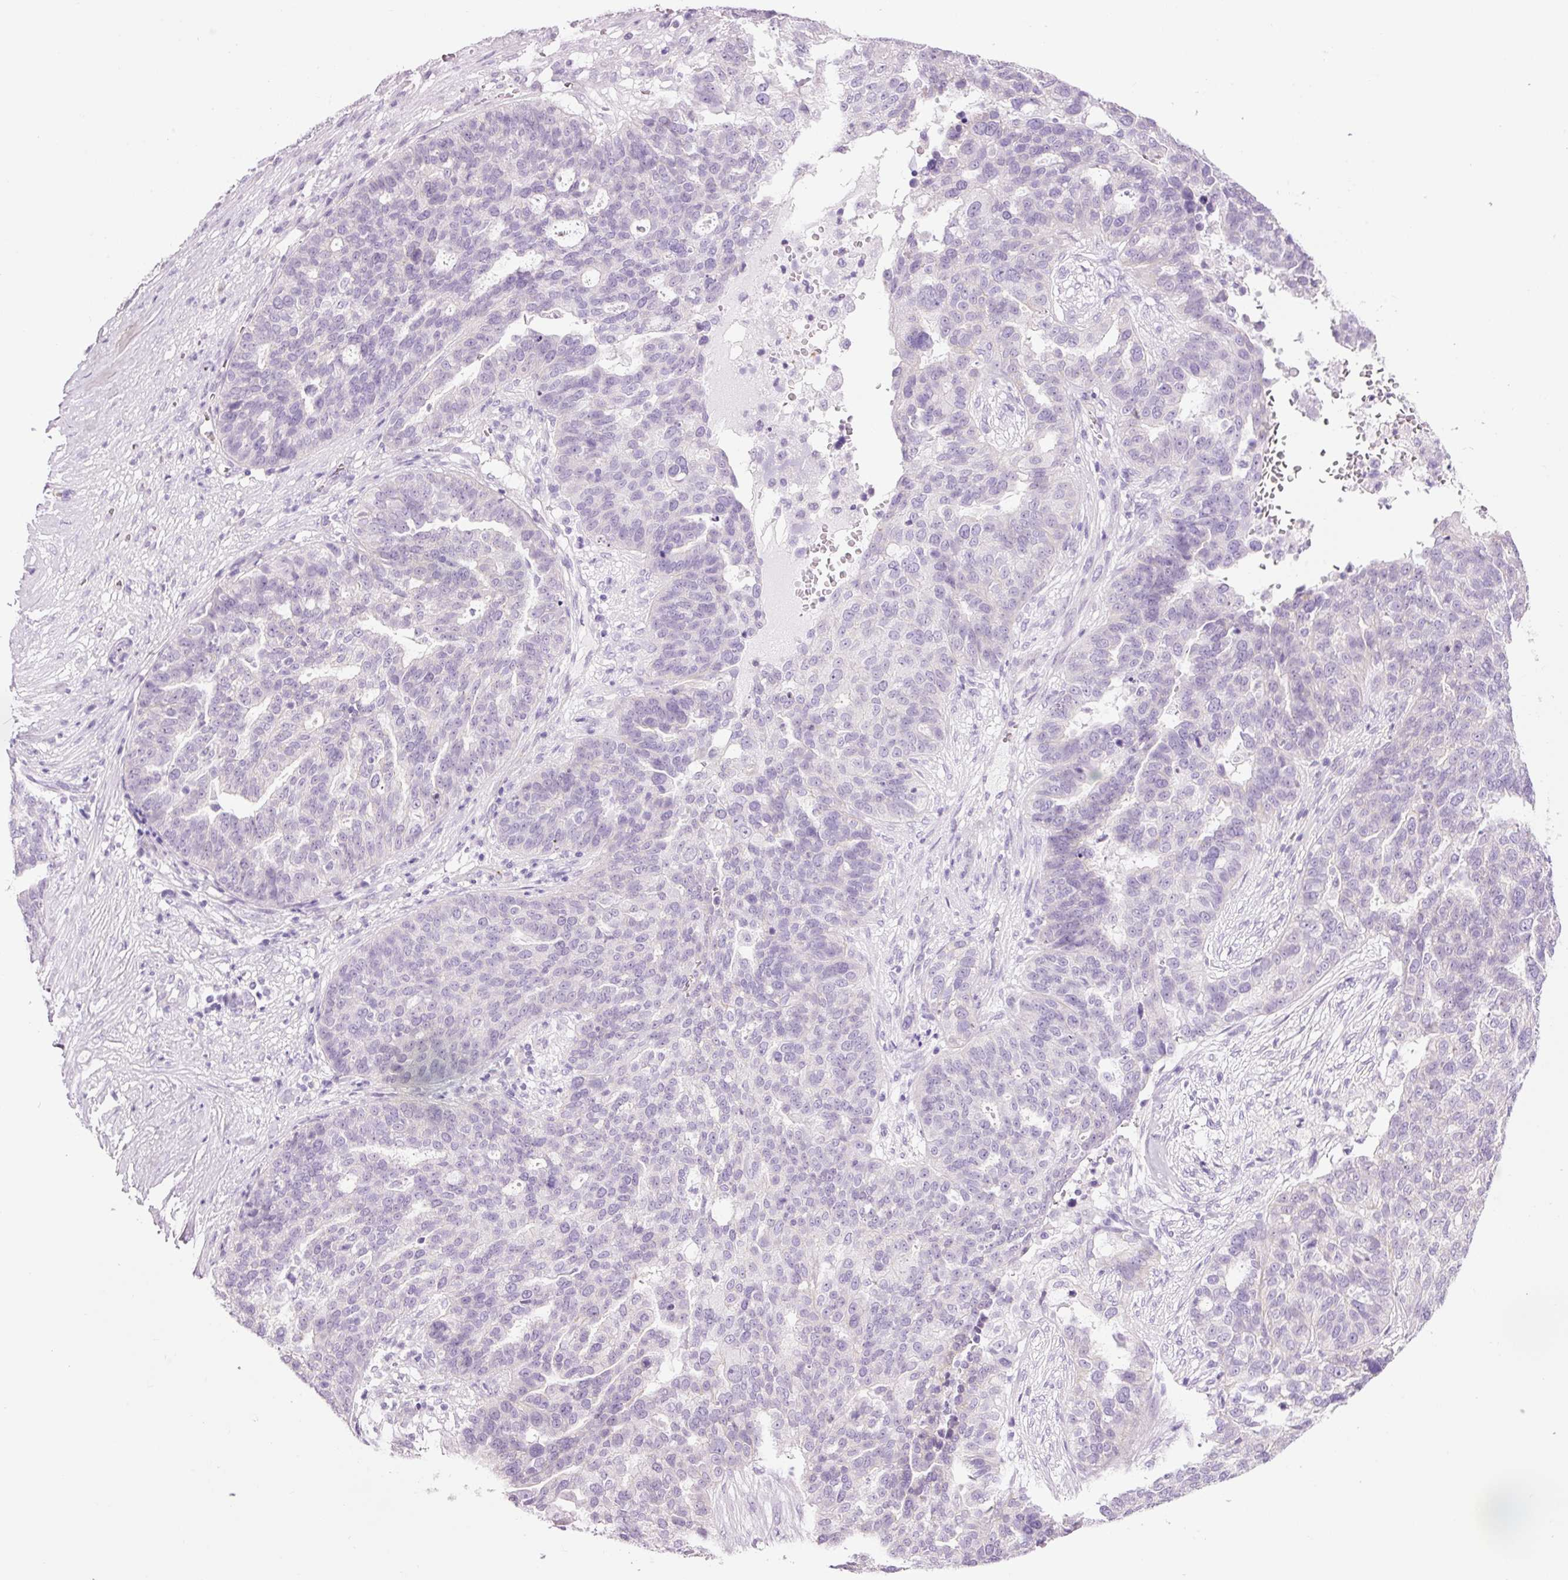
{"staining": {"intensity": "negative", "quantity": "none", "location": "none"}, "tissue": "ovarian cancer", "cell_type": "Tumor cells", "image_type": "cancer", "snomed": [{"axis": "morphology", "description": "Cystadenocarcinoma, serous, NOS"}, {"axis": "topography", "description": "Ovary"}], "caption": "Tumor cells show no significant positivity in ovarian serous cystadenocarcinoma.", "gene": "HSPA4L", "patient": {"sex": "female", "age": 59}}